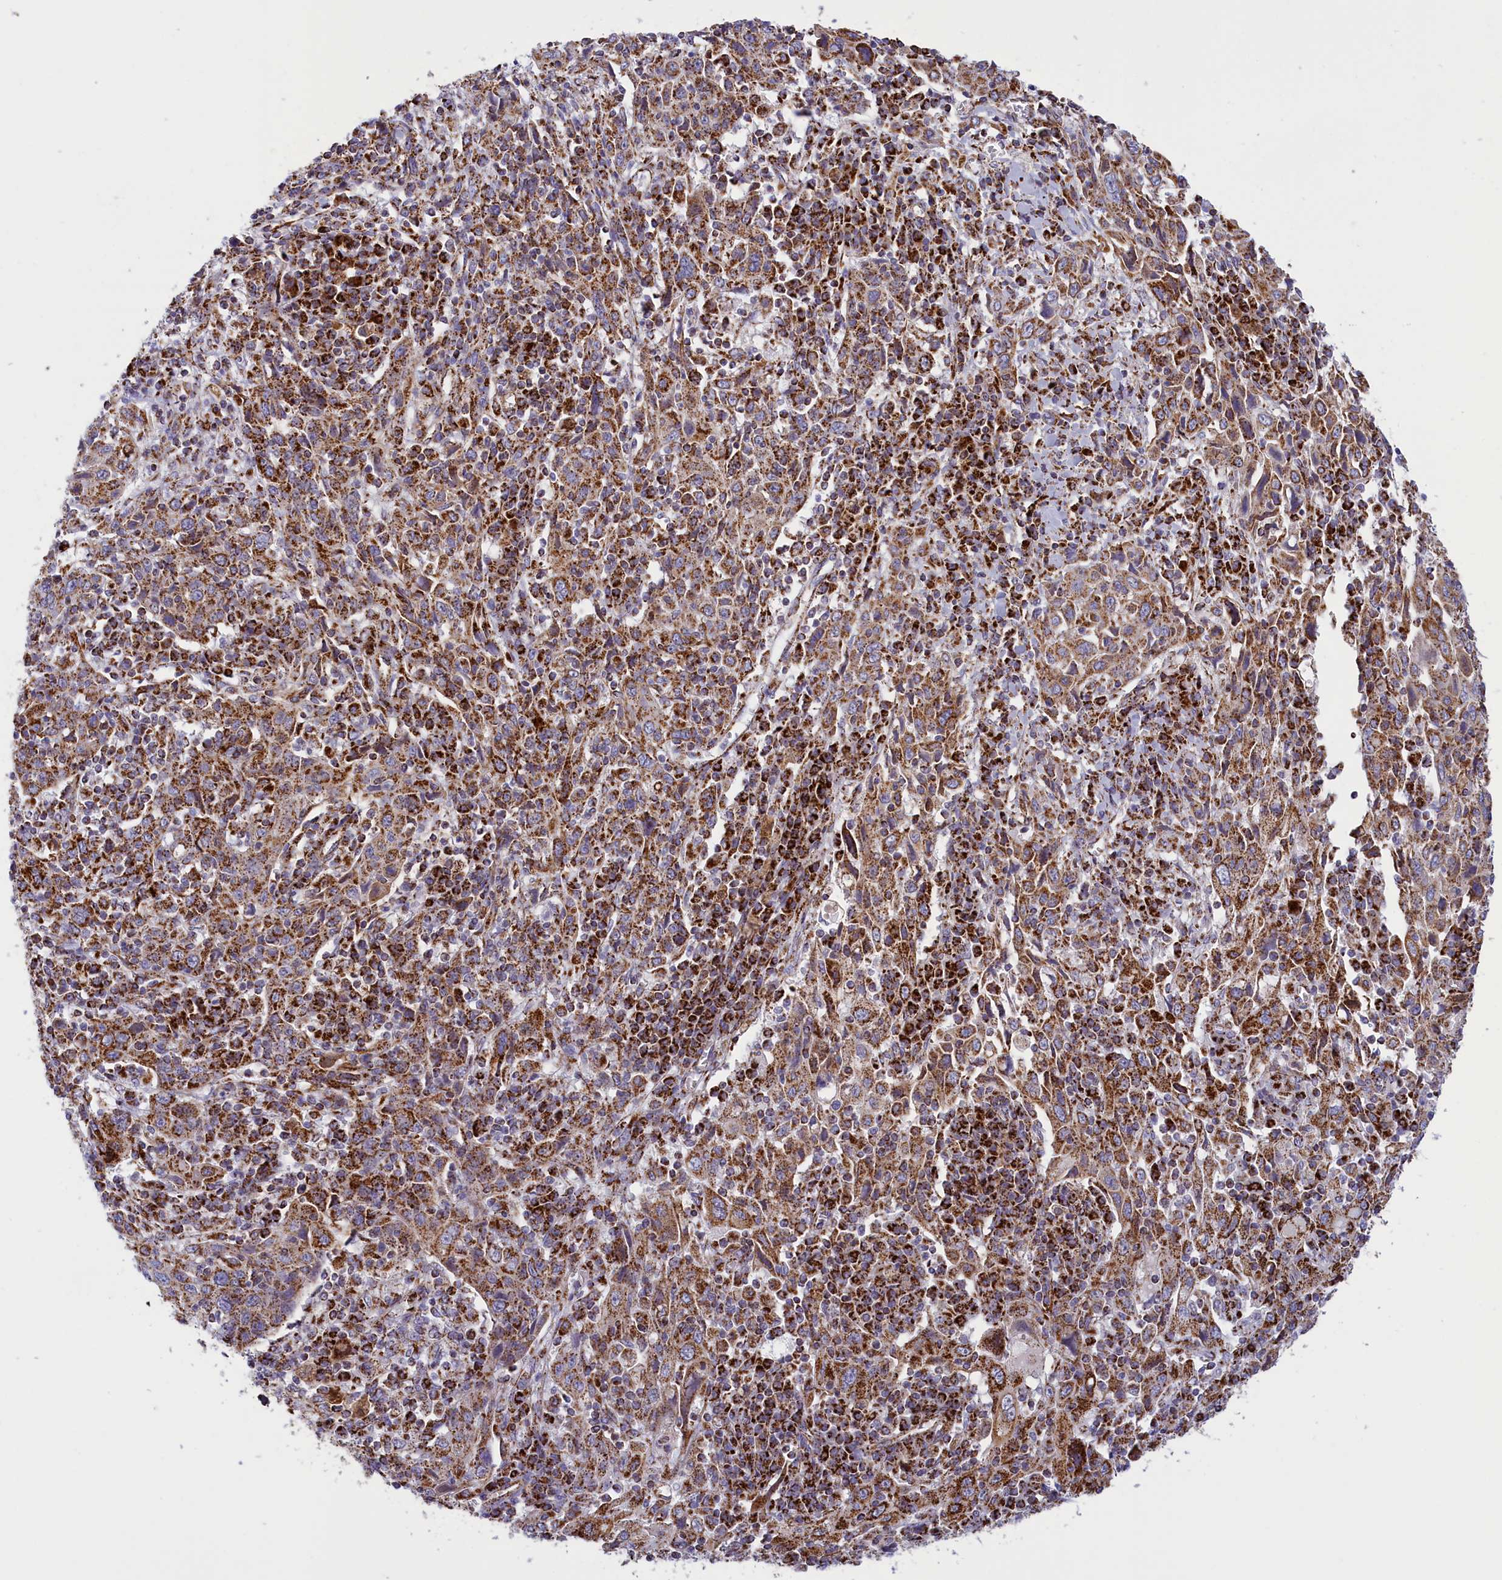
{"staining": {"intensity": "strong", "quantity": ">75%", "location": "cytoplasmic/membranous"}, "tissue": "cervical cancer", "cell_type": "Tumor cells", "image_type": "cancer", "snomed": [{"axis": "morphology", "description": "Squamous cell carcinoma, NOS"}, {"axis": "topography", "description": "Cervix"}], "caption": "Cervical cancer tissue reveals strong cytoplasmic/membranous staining in about >75% of tumor cells Using DAB (3,3'-diaminobenzidine) (brown) and hematoxylin (blue) stains, captured at high magnification using brightfield microscopy.", "gene": "ISOC2", "patient": {"sex": "female", "age": 46}}